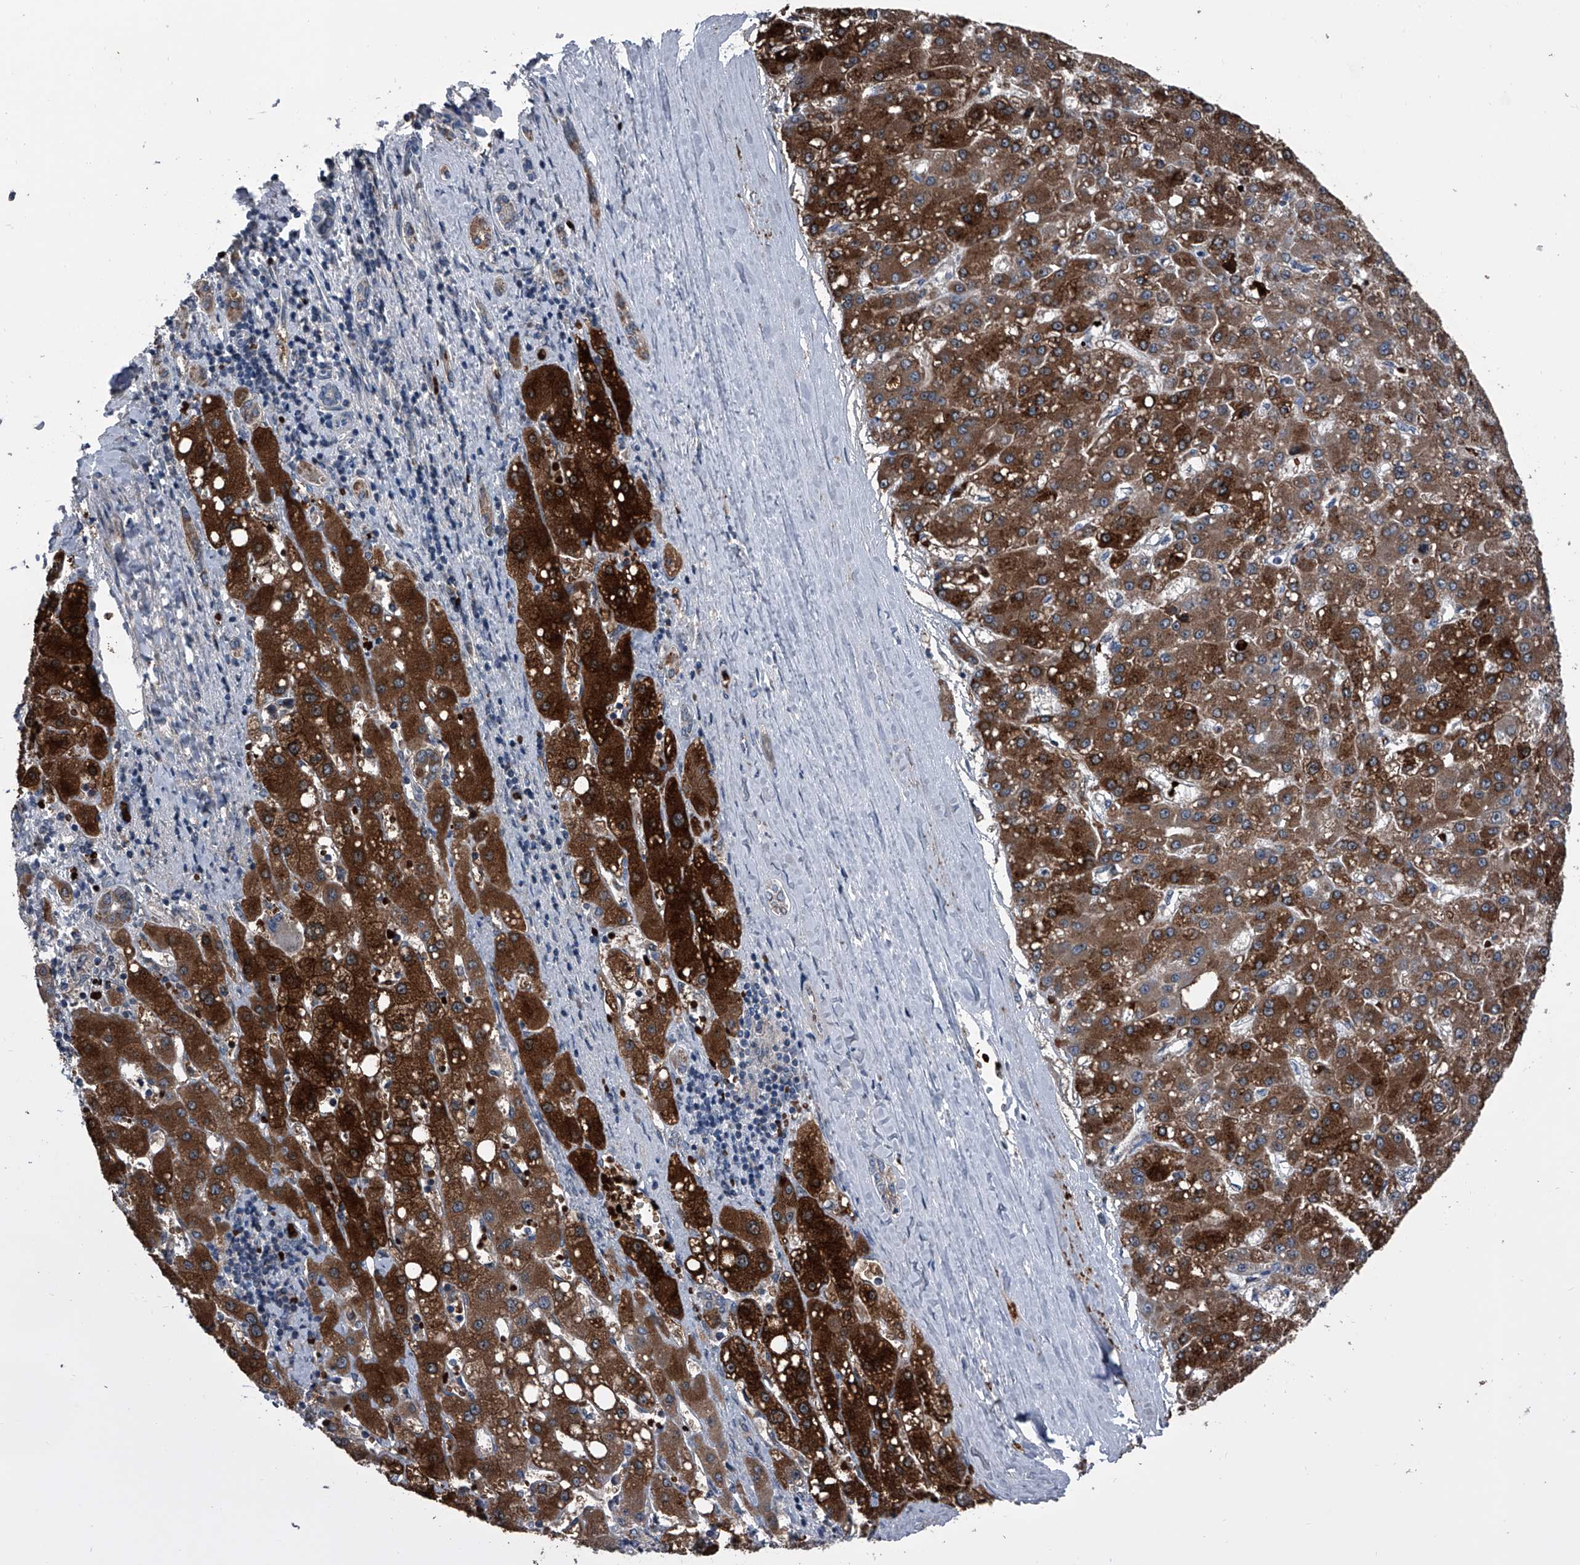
{"staining": {"intensity": "strong", "quantity": ">75%", "location": "cytoplasmic/membranous"}, "tissue": "liver cancer", "cell_type": "Tumor cells", "image_type": "cancer", "snomed": [{"axis": "morphology", "description": "Carcinoma, Hepatocellular, NOS"}, {"axis": "topography", "description": "Liver"}], "caption": "Human liver hepatocellular carcinoma stained for a protein (brown) demonstrates strong cytoplasmic/membranous positive staining in approximately >75% of tumor cells.", "gene": "CEP85L", "patient": {"sex": "male", "age": 67}}